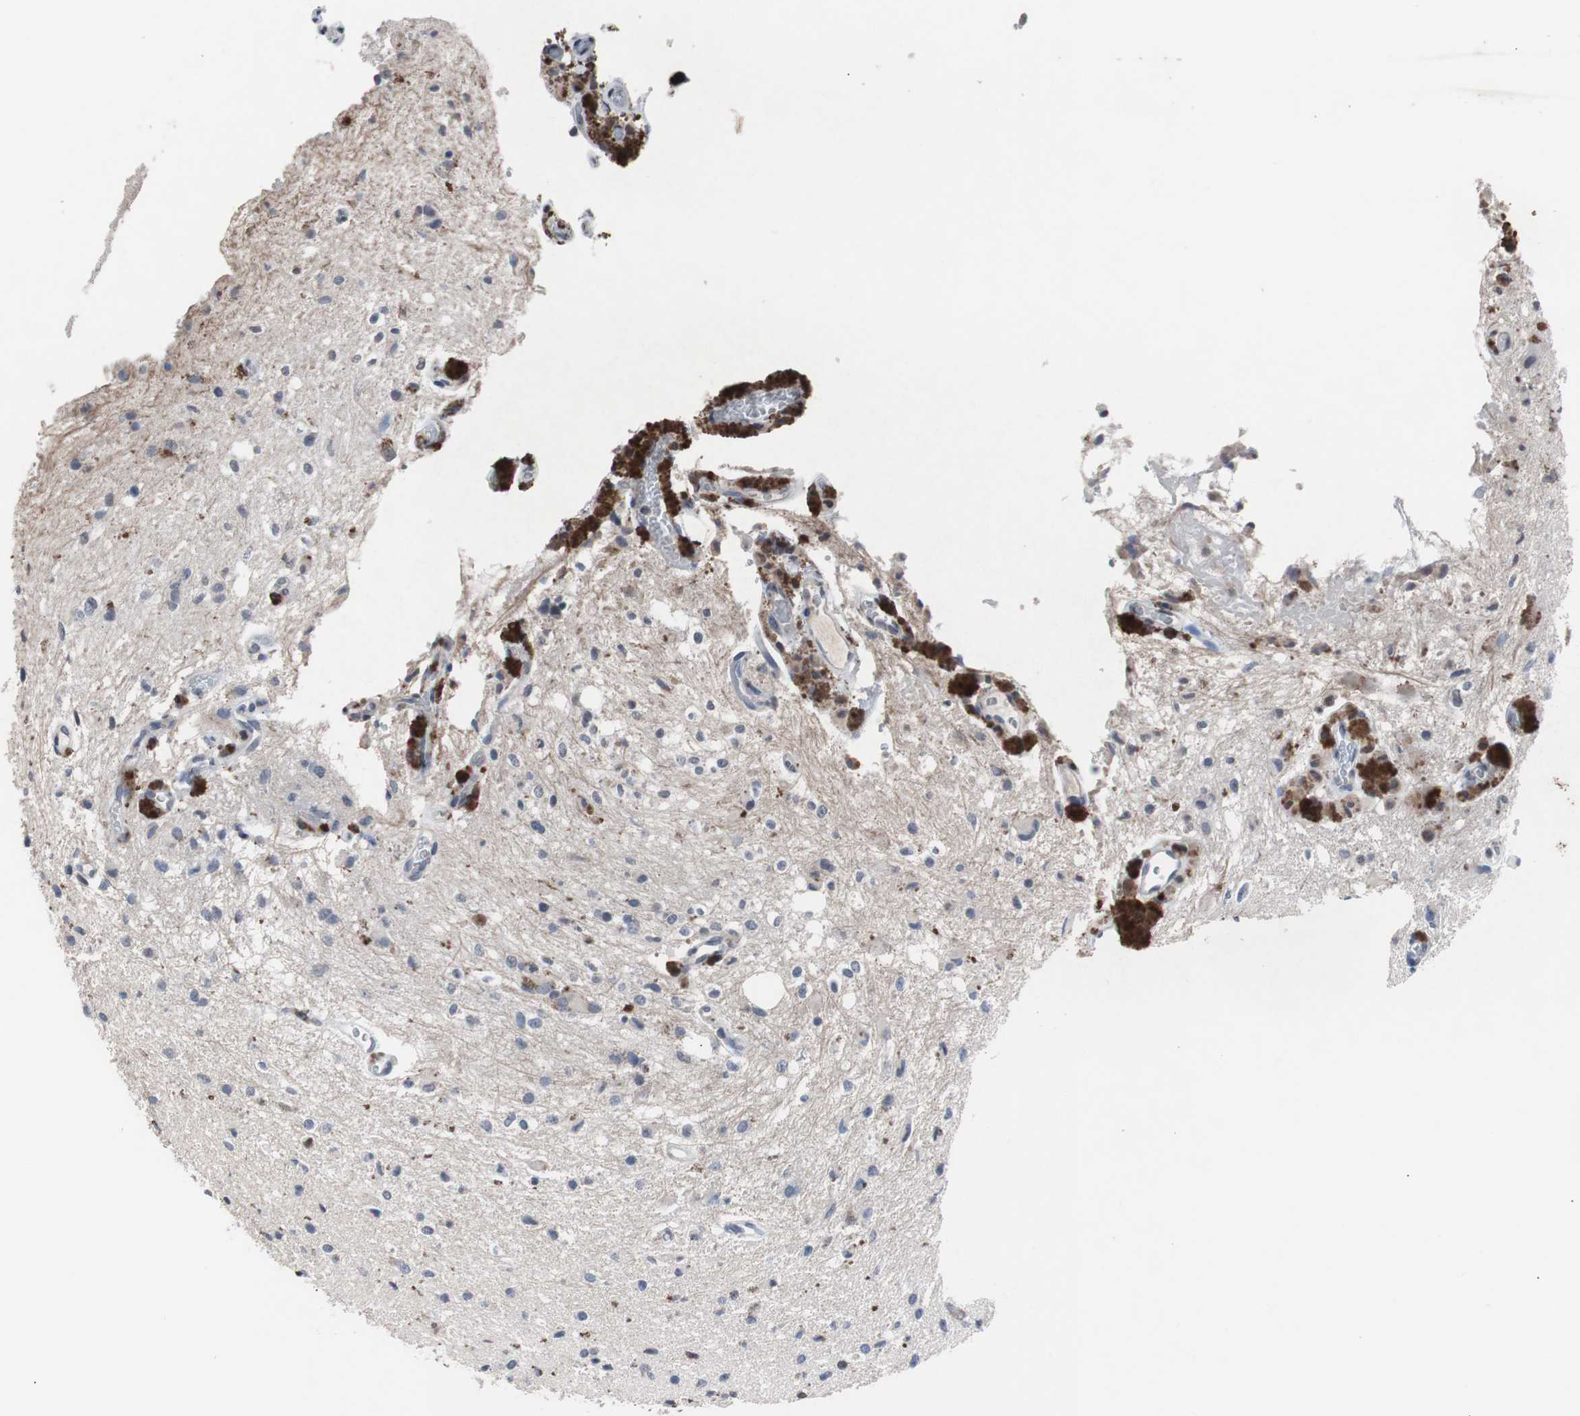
{"staining": {"intensity": "negative", "quantity": "none", "location": "none"}, "tissue": "glioma", "cell_type": "Tumor cells", "image_type": "cancer", "snomed": [{"axis": "morphology", "description": "Glioma, malignant, High grade"}, {"axis": "topography", "description": "Brain"}], "caption": "An immunohistochemistry micrograph of malignant glioma (high-grade) is shown. There is no staining in tumor cells of malignant glioma (high-grade).", "gene": "RBM47", "patient": {"sex": "male", "age": 47}}